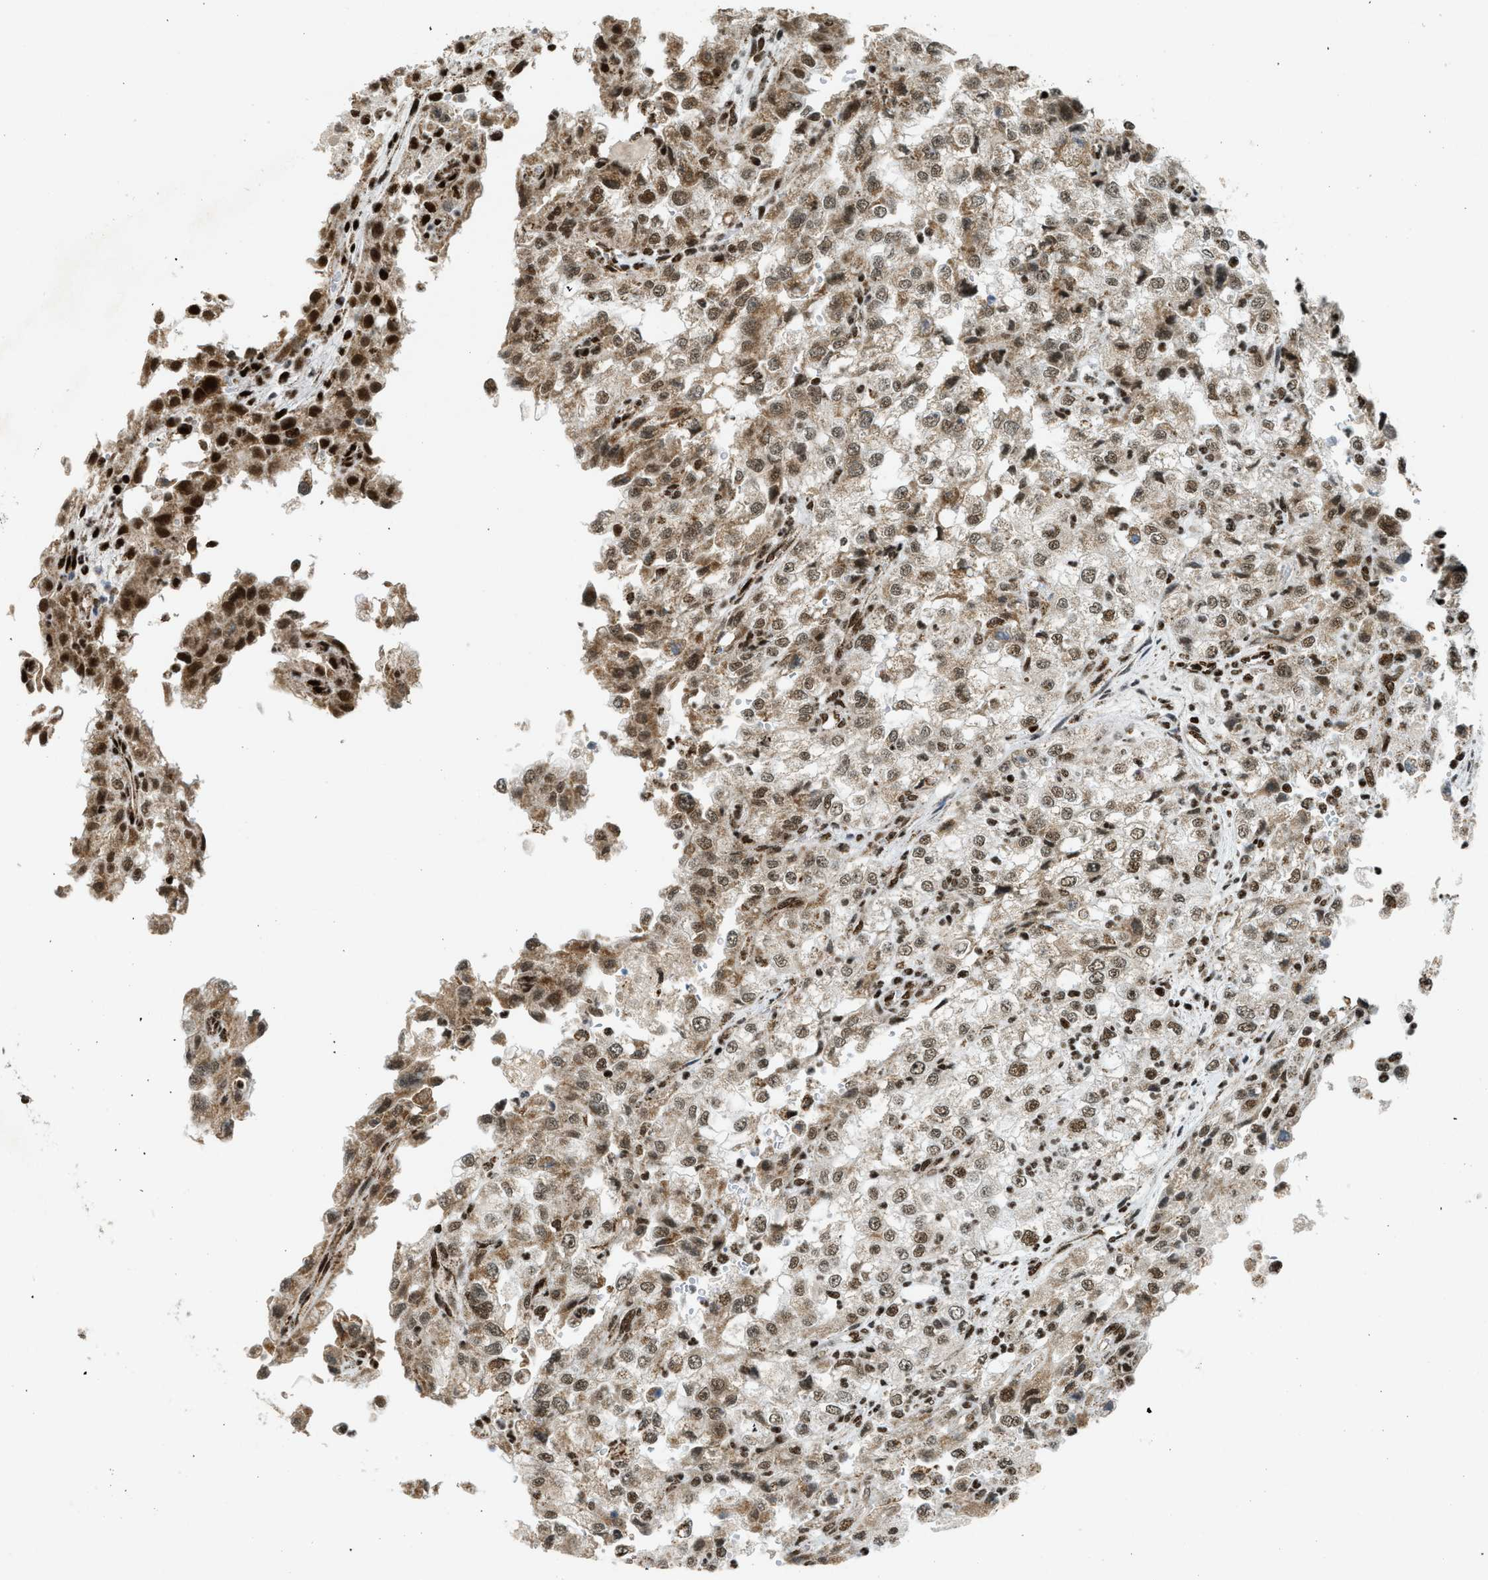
{"staining": {"intensity": "moderate", "quantity": "25%-75%", "location": "cytoplasmic/membranous,nuclear"}, "tissue": "renal cancer", "cell_type": "Tumor cells", "image_type": "cancer", "snomed": [{"axis": "morphology", "description": "Adenocarcinoma, NOS"}, {"axis": "topography", "description": "Kidney"}], "caption": "Brown immunohistochemical staining in renal cancer (adenocarcinoma) displays moderate cytoplasmic/membranous and nuclear positivity in about 25%-75% of tumor cells.", "gene": "GABPB1", "patient": {"sex": "female", "age": 54}}